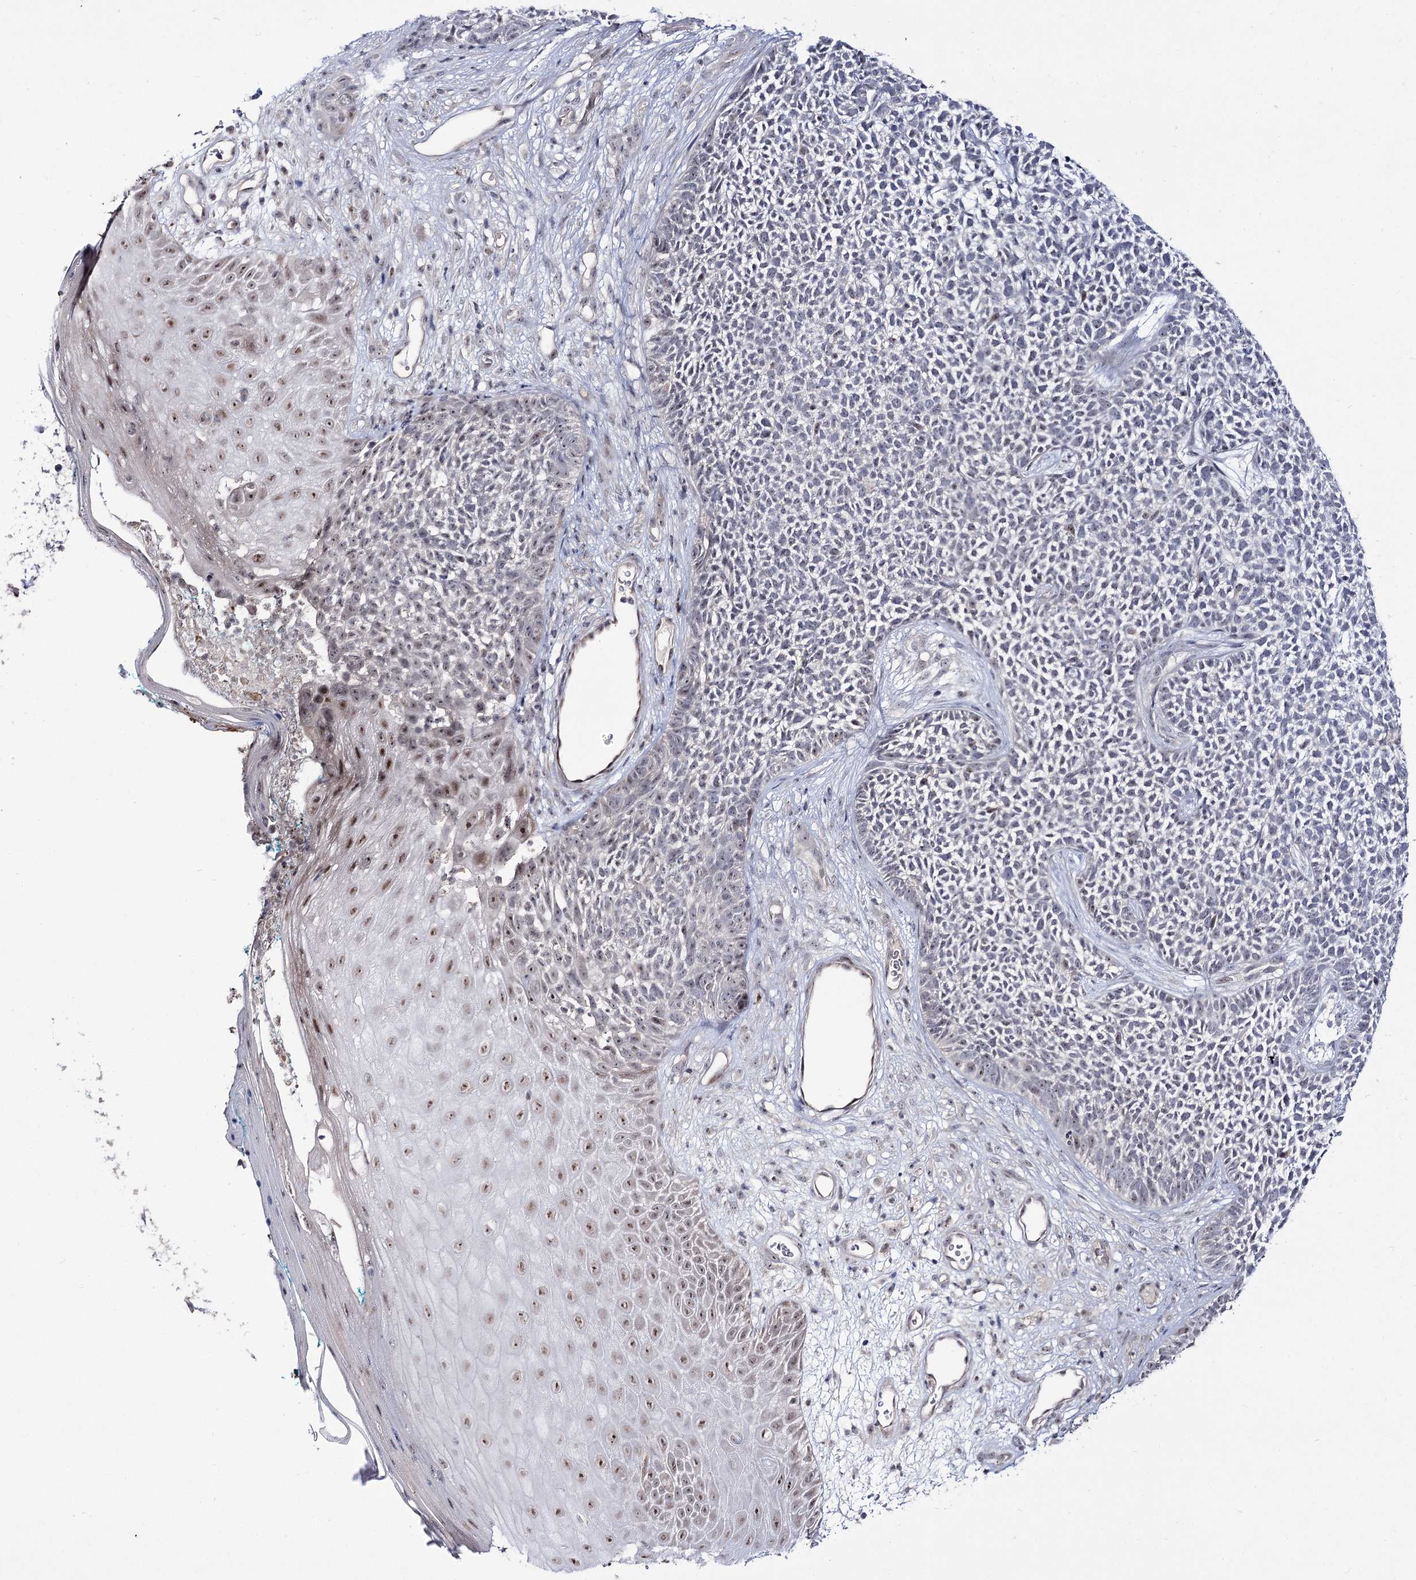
{"staining": {"intensity": "negative", "quantity": "none", "location": "none"}, "tissue": "skin cancer", "cell_type": "Tumor cells", "image_type": "cancer", "snomed": [{"axis": "morphology", "description": "Basal cell carcinoma"}, {"axis": "topography", "description": "Skin"}], "caption": "An IHC photomicrograph of skin cancer (basal cell carcinoma) is shown. There is no staining in tumor cells of skin cancer (basal cell carcinoma).", "gene": "RRP9", "patient": {"sex": "female", "age": 84}}